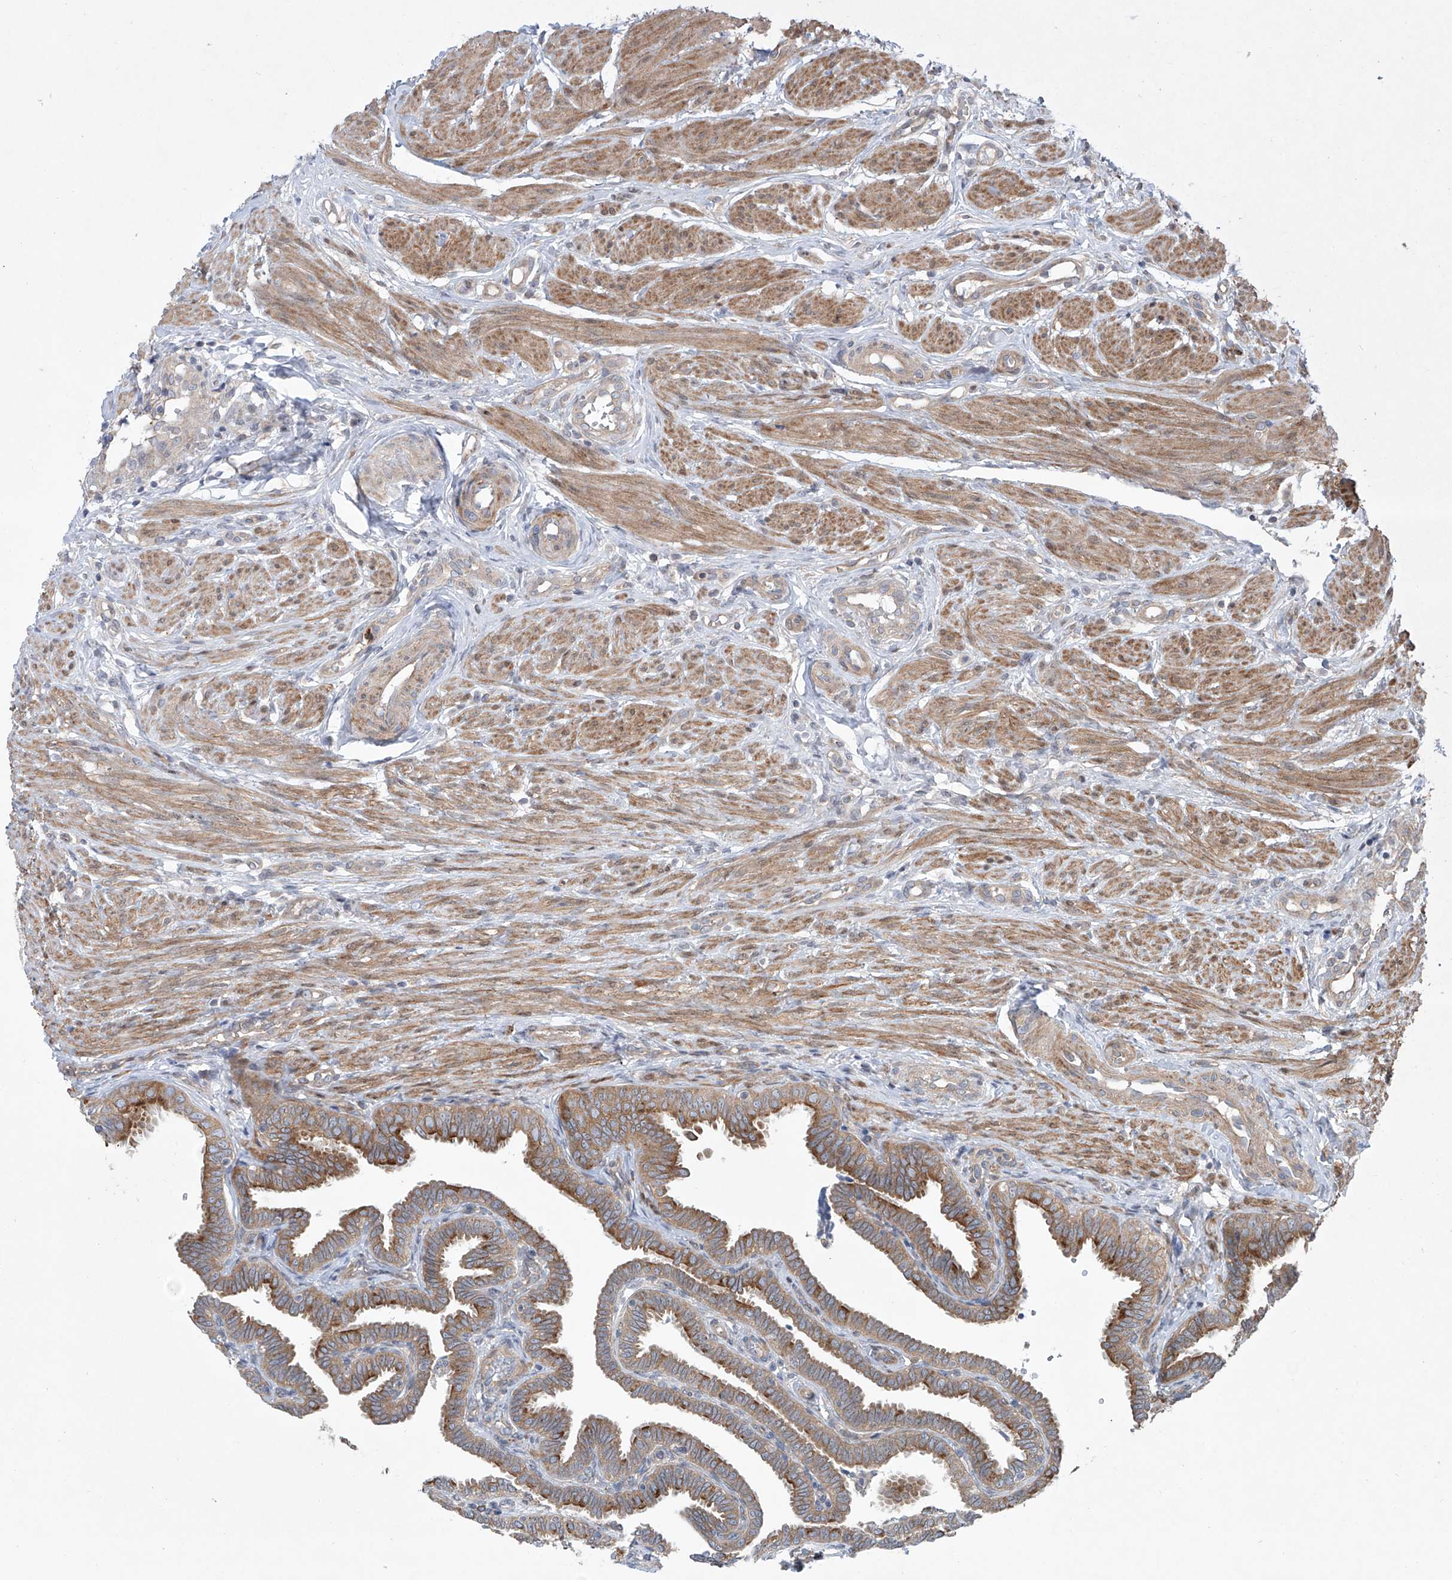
{"staining": {"intensity": "strong", "quantity": "25%-75%", "location": "cytoplasmic/membranous"}, "tissue": "fallopian tube", "cell_type": "Glandular cells", "image_type": "normal", "snomed": [{"axis": "morphology", "description": "Normal tissue, NOS"}, {"axis": "topography", "description": "Fallopian tube"}], "caption": "Immunohistochemistry micrograph of benign human fallopian tube stained for a protein (brown), which displays high levels of strong cytoplasmic/membranous staining in approximately 25%-75% of glandular cells.", "gene": "KLC4", "patient": {"sex": "female", "age": 39}}